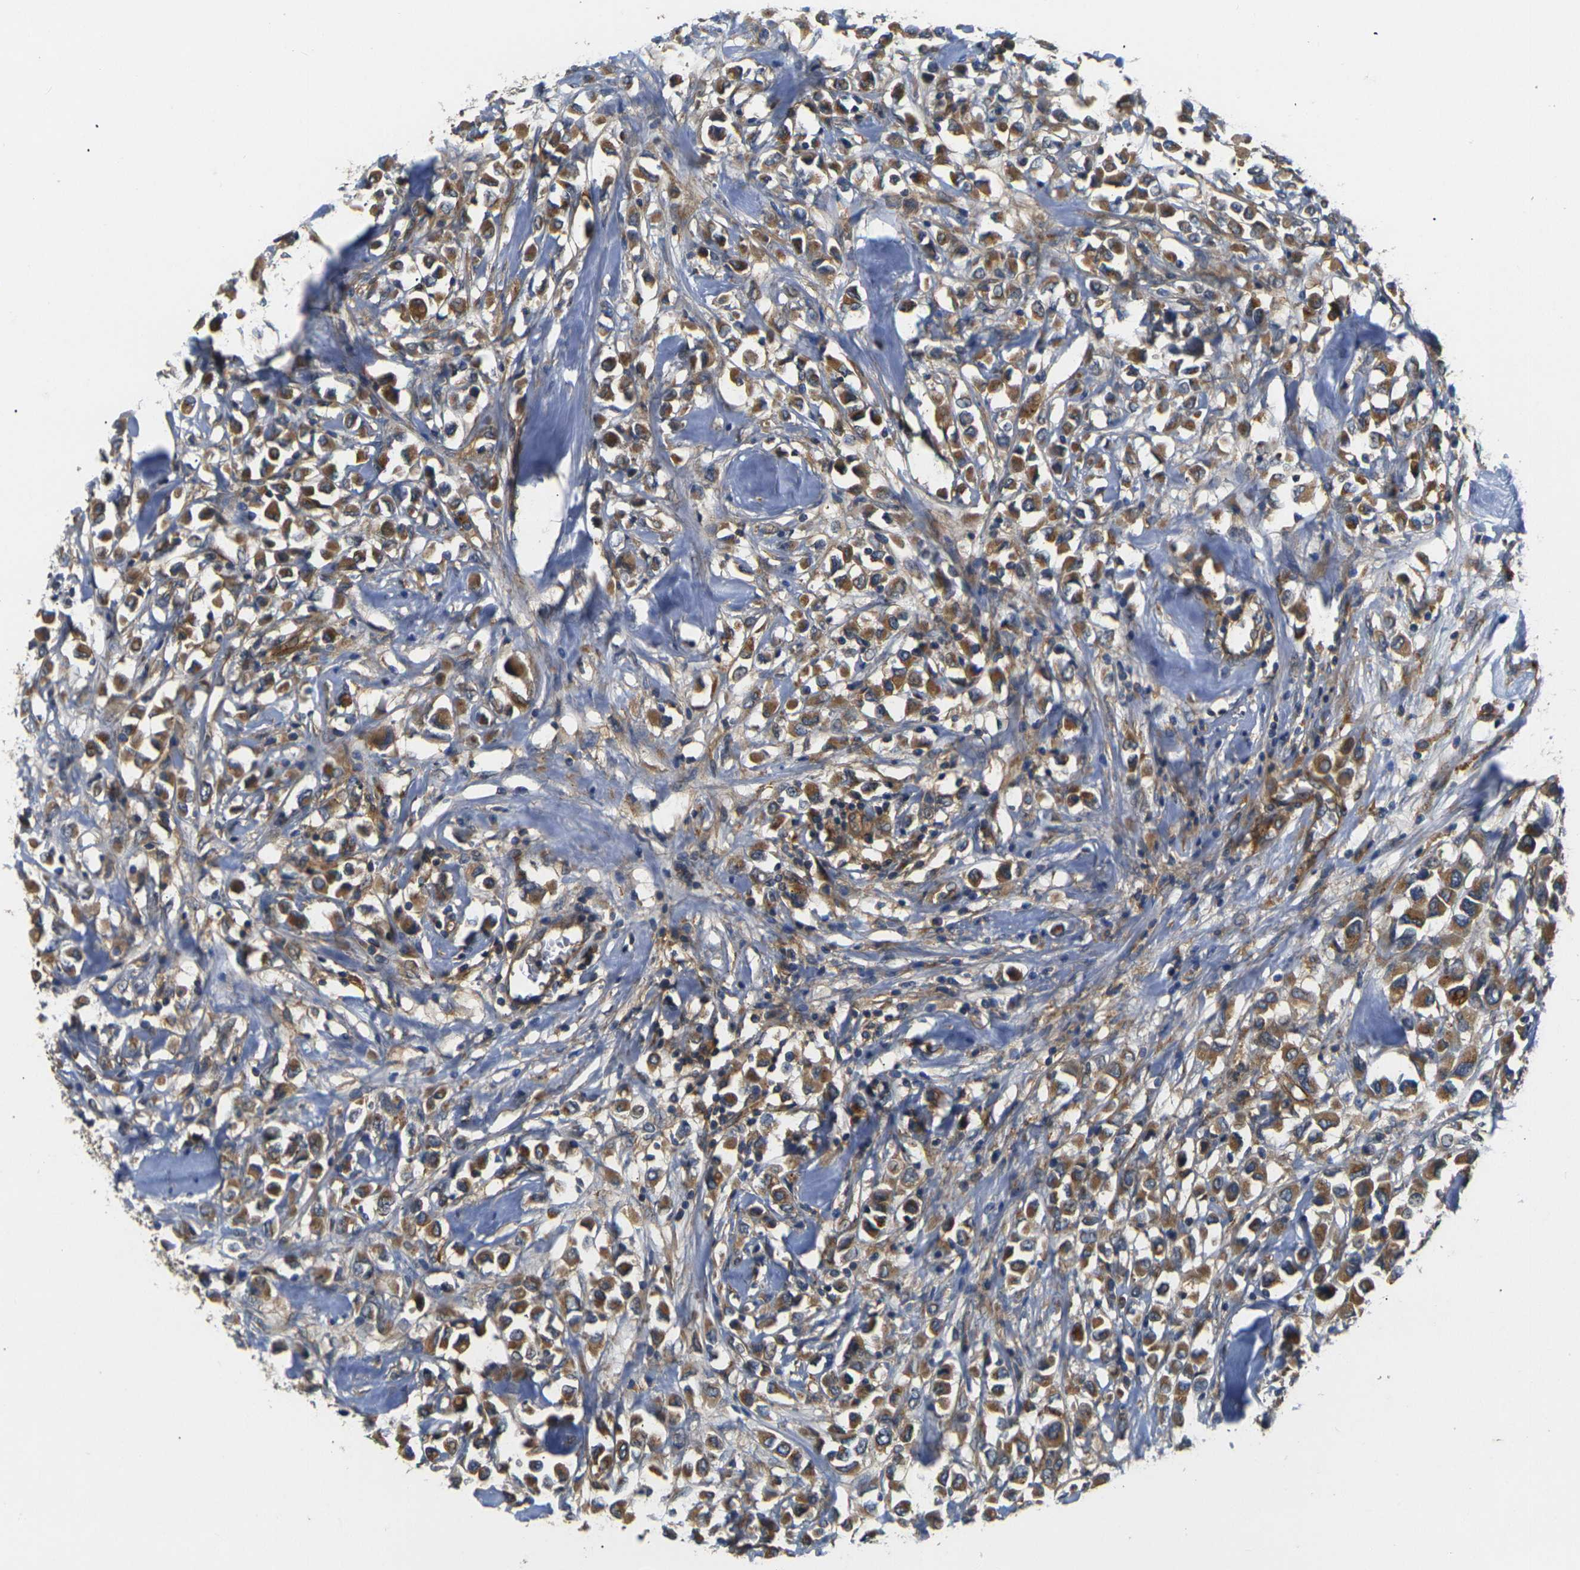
{"staining": {"intensity": "strong", "quantity": ">75%", "location": "cytoplasmic/membranous"}, "tissue": "breast cancer", "cell_type": "Tumor cells", "image_type": "cancer", "snomed": [{"axis": "morphology", "description": "Duct carcinoma"}, {"axis": "topography", "description": "Breast"}], "caption": "Strong cytoplasmic/membranous expression for a protein is identified in approximately >75% of tumor cells of invasive ductal carcinoma (breast) using immunohistochemistry.", "gene": "LRCH3", "patient": {"sex": "female", "age": 61}}